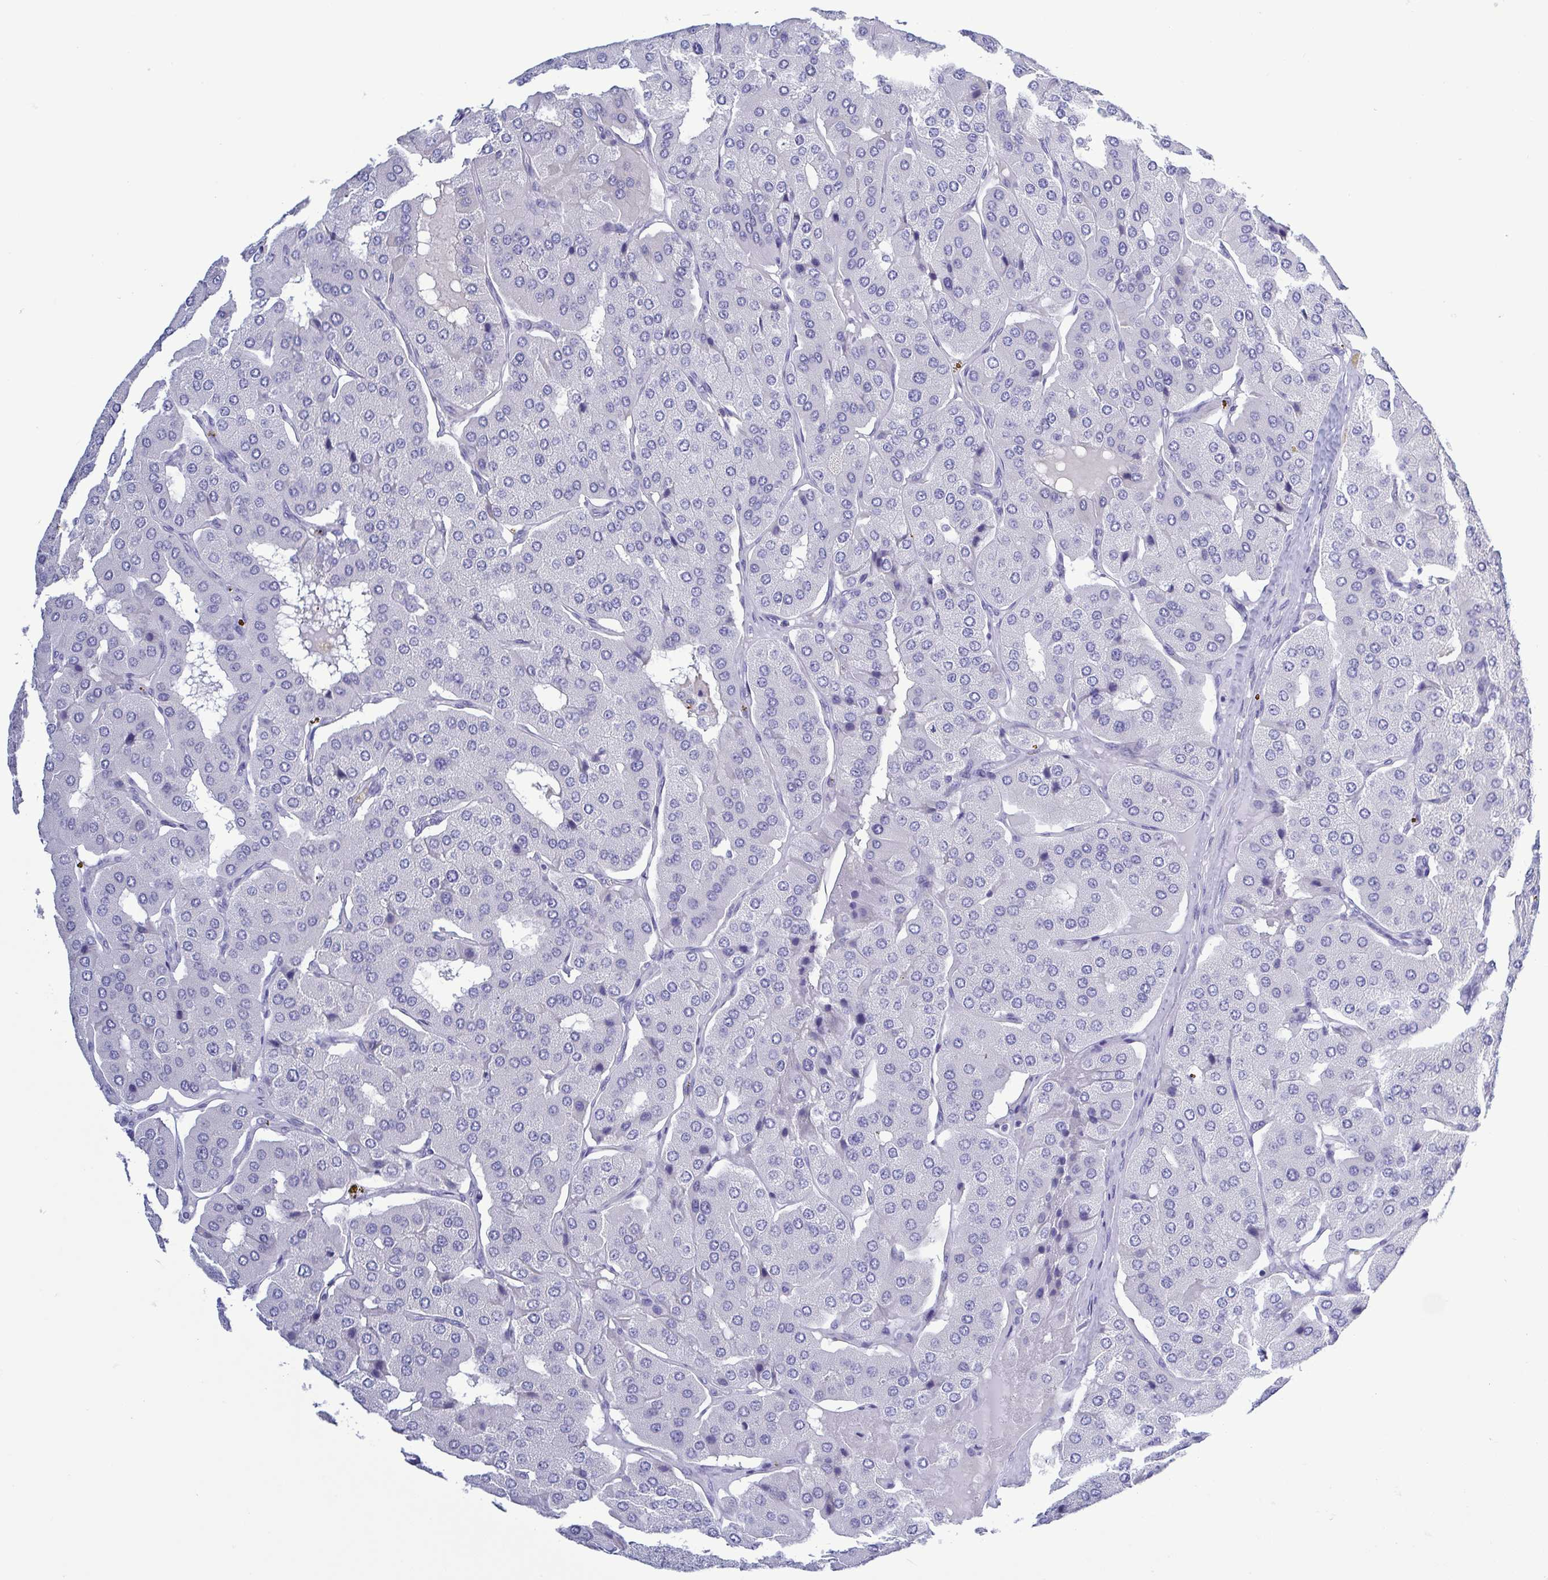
{"staining": {"intensity": "negative", "quantity": "none", "location": "none"}, "tissue": "parathyroid gland", "cell_type": "Glandular cells", "image_type": "normal", "snomed": [{"axis": "morphology", "description": "Normal tissue, NOS"}, {"axis": "morphology", "description": "Adenoma, NOS"}, {"axis": "topography", "description": "Parathyroid gland"}], "caption": "Immunohistochemistry (IHC) micrograph of benign parathyroid gland: parathyroid gland stained with DAB shows no significant protein staining in glandular cells. (DAB (3,3'-diaminobenzidine) immunohistochemistry (IHC), high magnification).", "gene": "TEX12", "patient": {"sex": "female", "age": 86}}